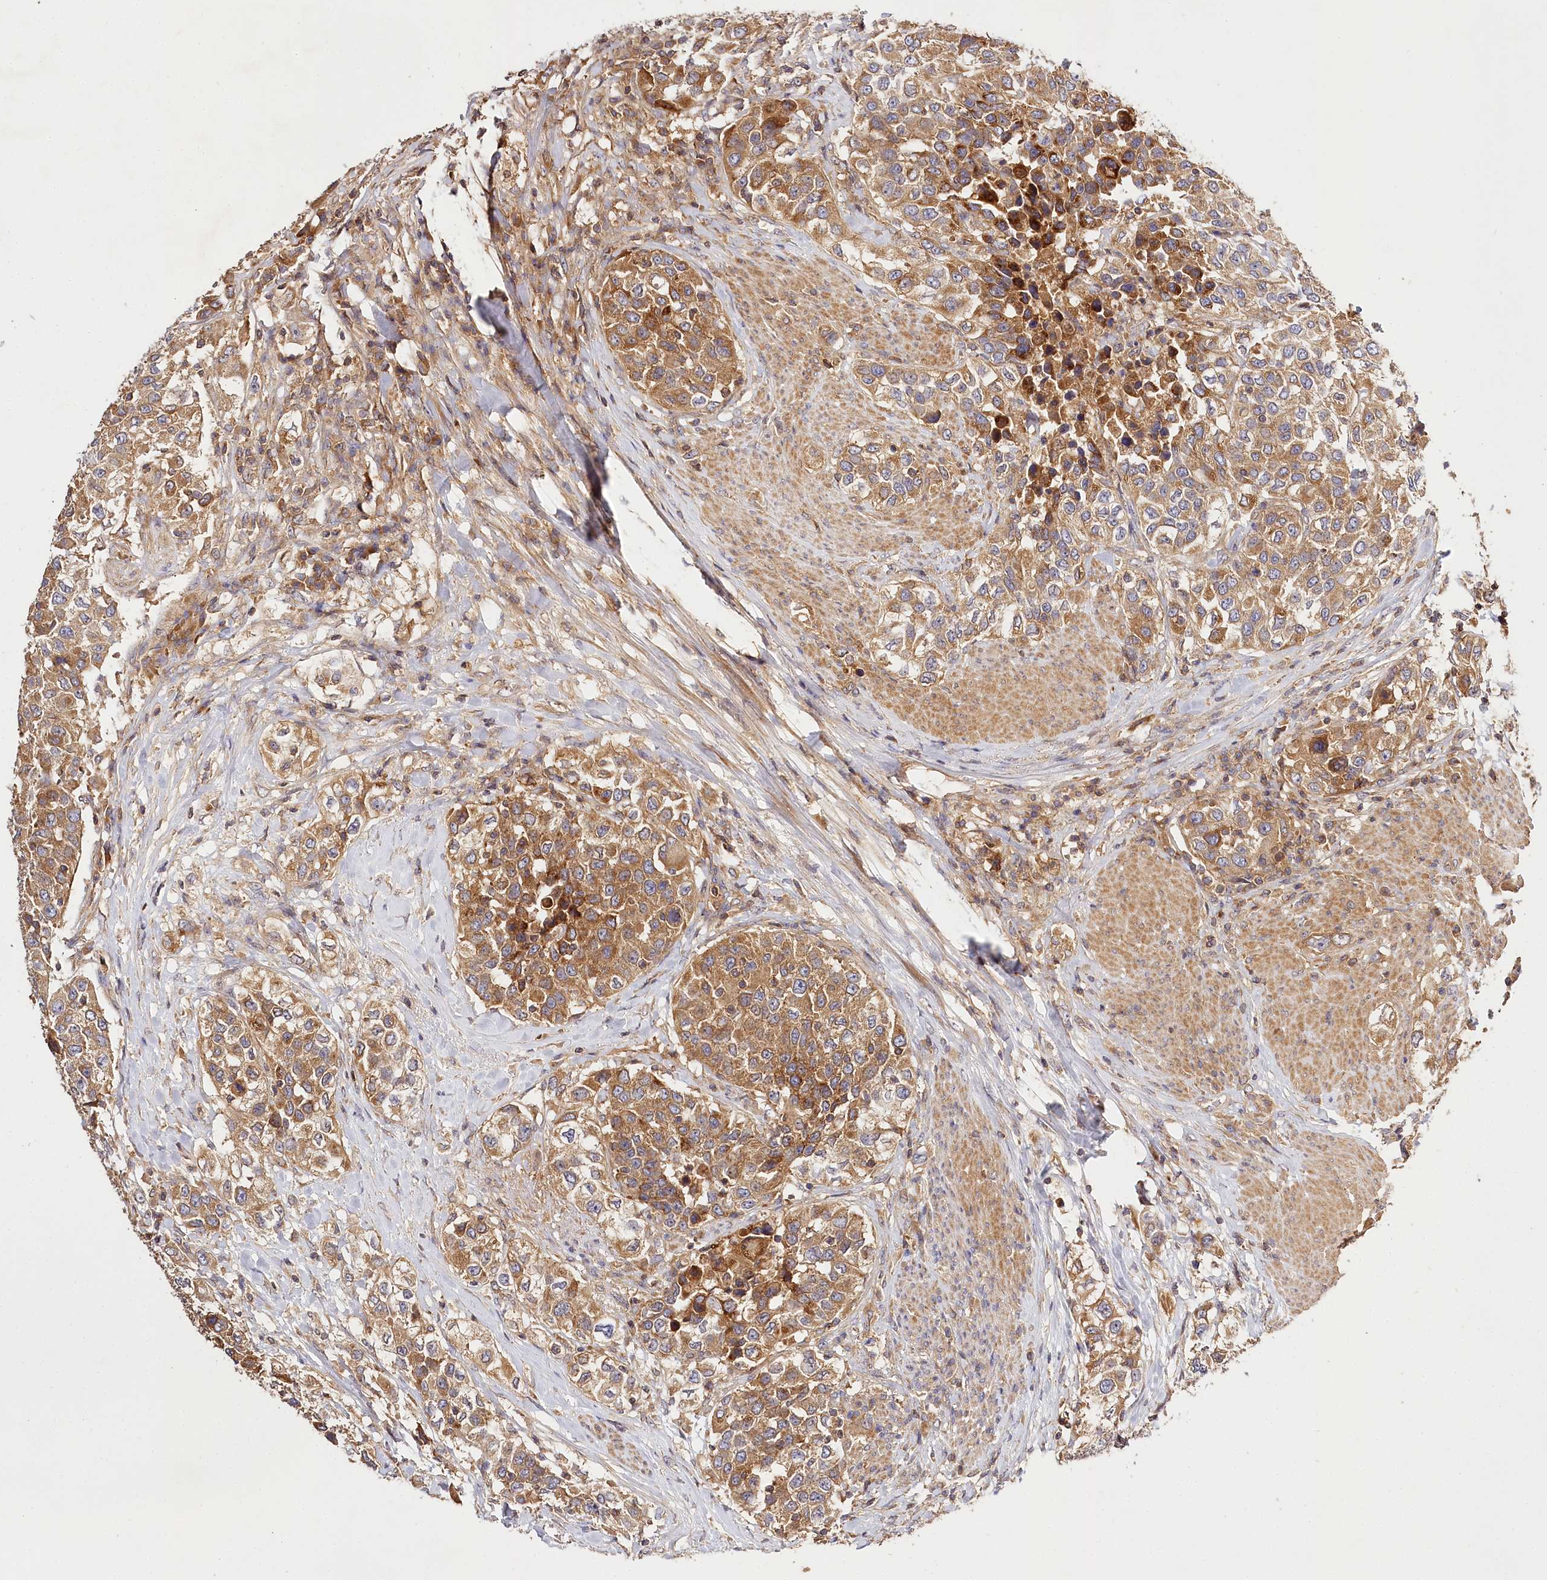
{"staining": {"intensity": "moderate", "quantity": ">75%", "location": "cytoplasmic/membranous"}, "tissue": "urothelial cancer", "cell_type": "Tumor cells", "image_type": "cancer", "snomed": [{"axis": "morphology", "description": "Urothelial carcinoma, High grade"}, {"axis": "topography", "description": "Urinary bladder"}], "caption": "About >75% of tumor cells in urothelial cancer reveal moderate cytoplasmic/membranous protein expression as visualized by brown immunohistochemical staining.", "gene": "LSS", "patient": {"sex": "female", "age": 80}}